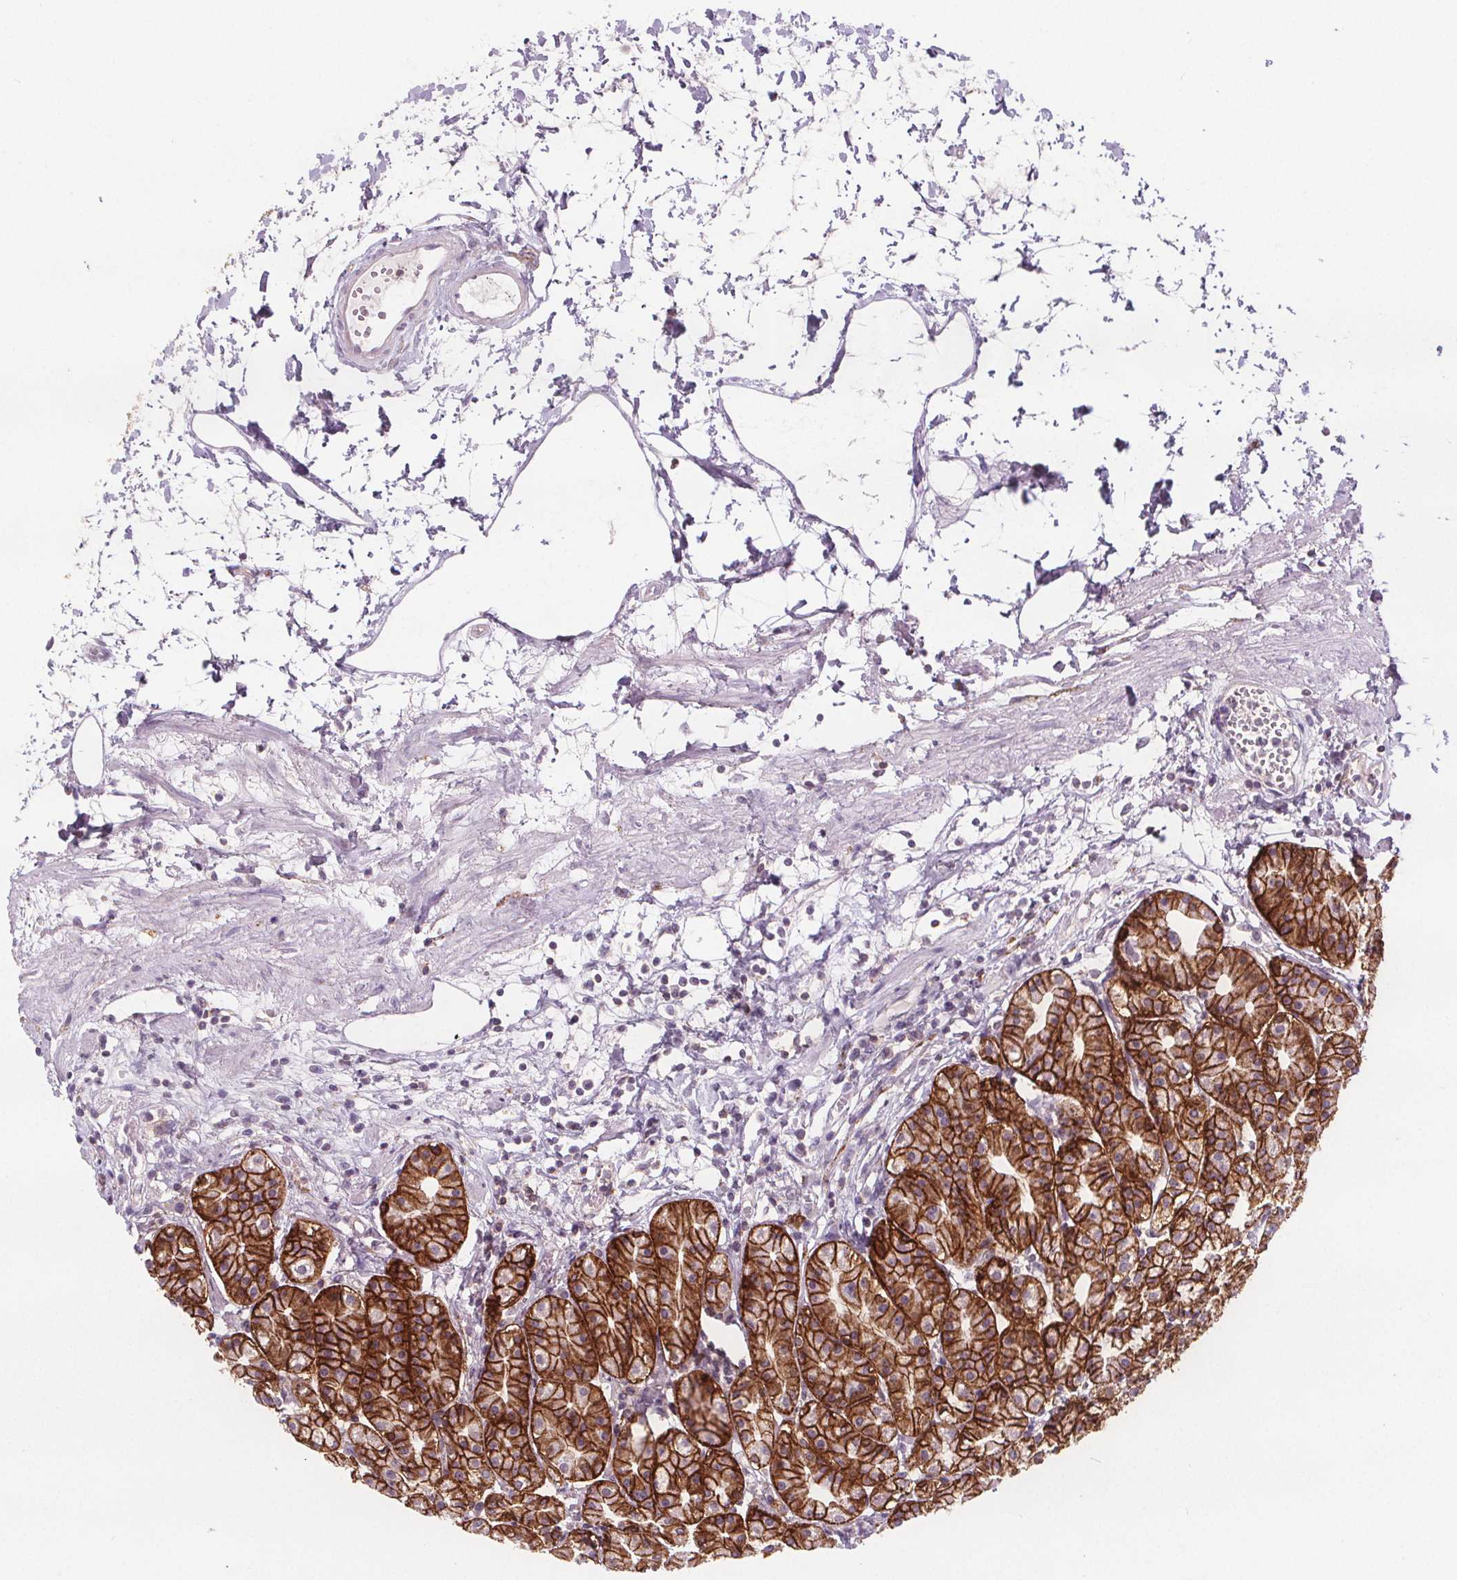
{"staining": {"intensity": "strong", "quantity": ">75%", "location": "cytoplasmic/membranous"}, "tissue": "stomach", "cell_type": "Glandular cells", "image_type": "normal", "snomed": [{"axis": "morphology", "description": "Normal tissue, NOS"}, {"axis": "topography", "description": "Skeletal muscle"}, {"axis": "topography", "description": "Stomach"}], "caption": "Immunohistochemical staining of benign stomach reveals high levels of strong cytoplasmic/membranous staining in approximately >75% of glandular cells.", "gene": "ATP1A1", "patient": {"sex": "female", "age": 57}}